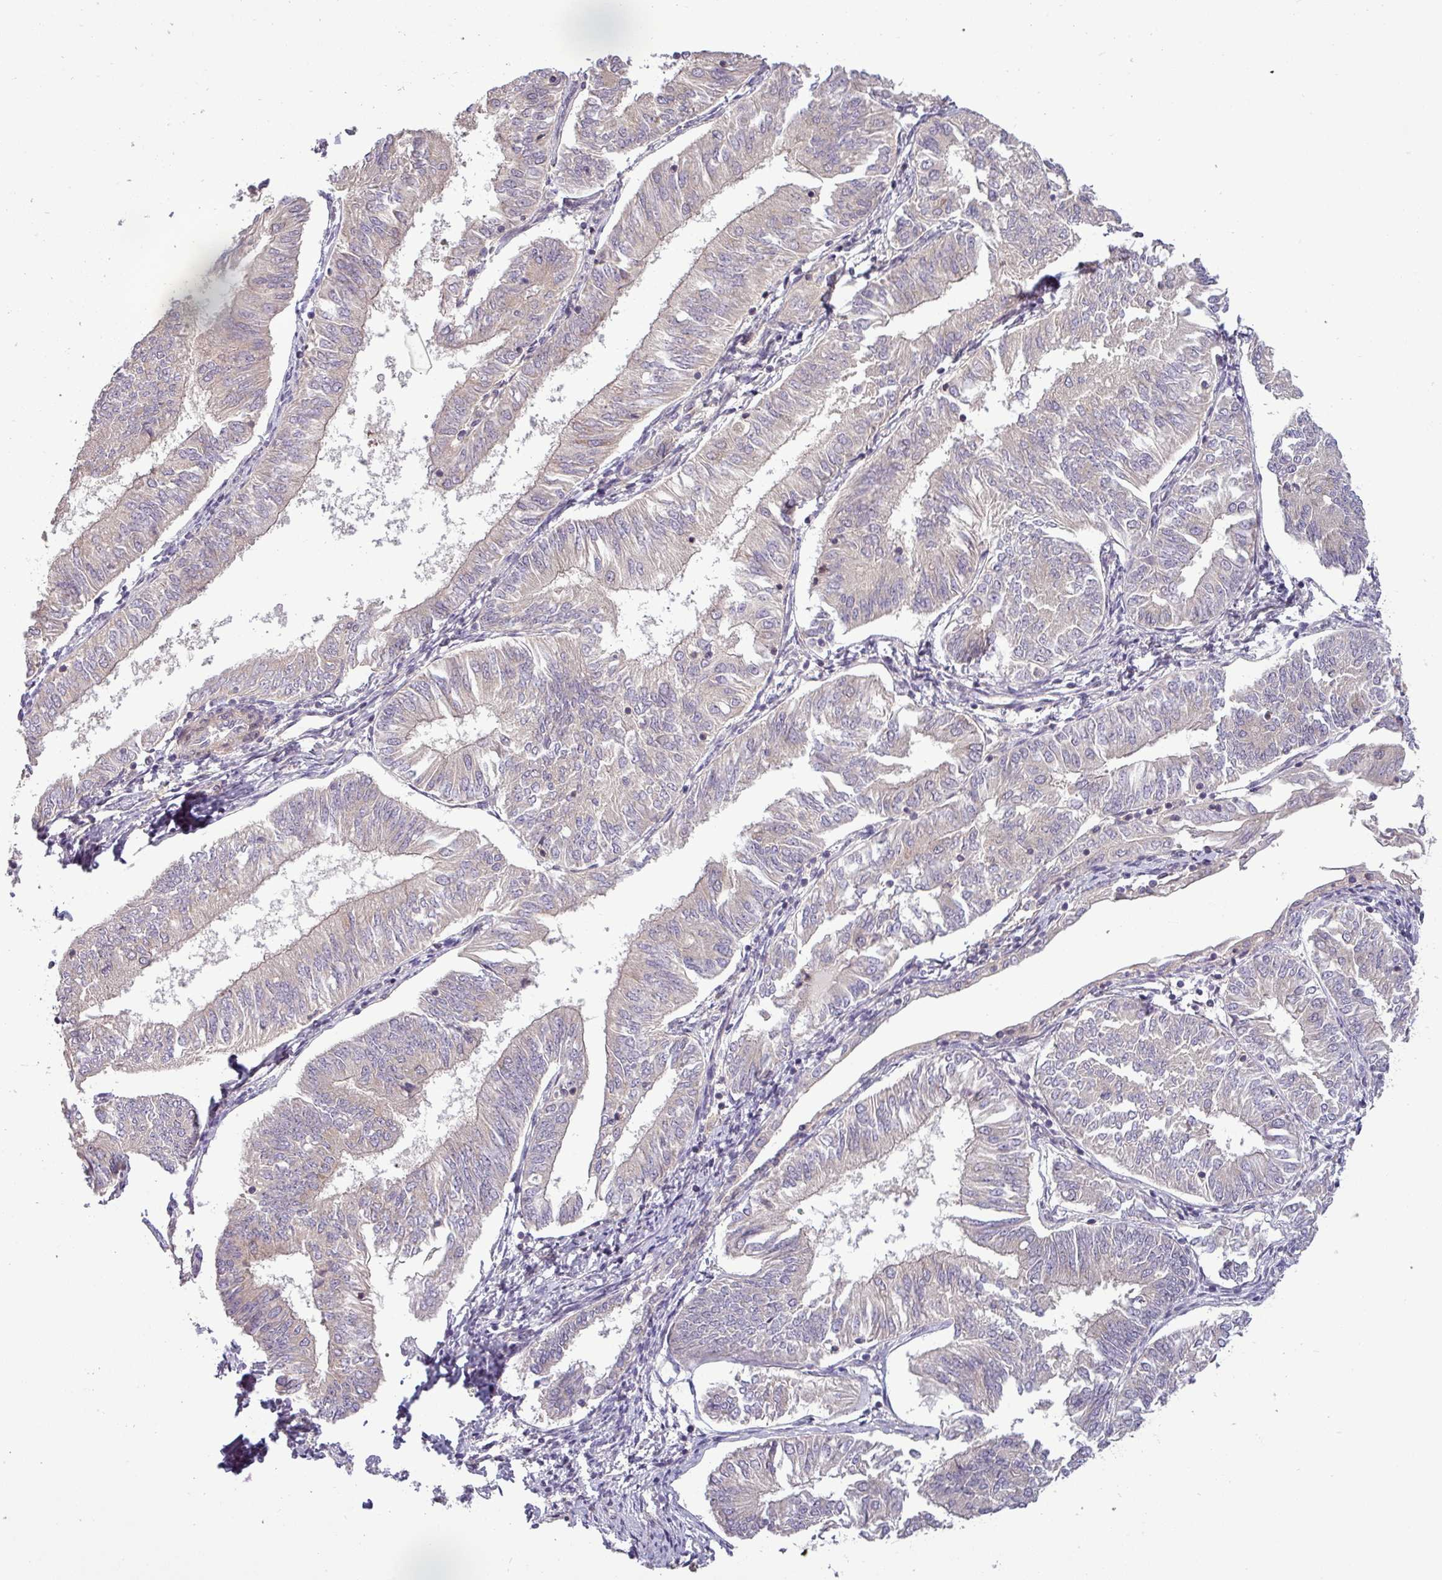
{"staining": {"intensity": "negative", "quantity": "none", "location": "none"}, "tissue": "endometrial cancer", "cell_type": "Tumor cells", "image_type": "cancer", "snomed": [{"axis": "morphology", "description": "Adenocarcinoma, NOS"}, {"axis": "topography", "description": "Endometrium"}], "caption": "DAB (3,3'-diaminobenzidine) immunohistochemical staining of human endometrial adenocarcinoma displays no significant staining in tumor cells.", "gene": "NIN", "patient": {"sex": "female", "age": 58}}